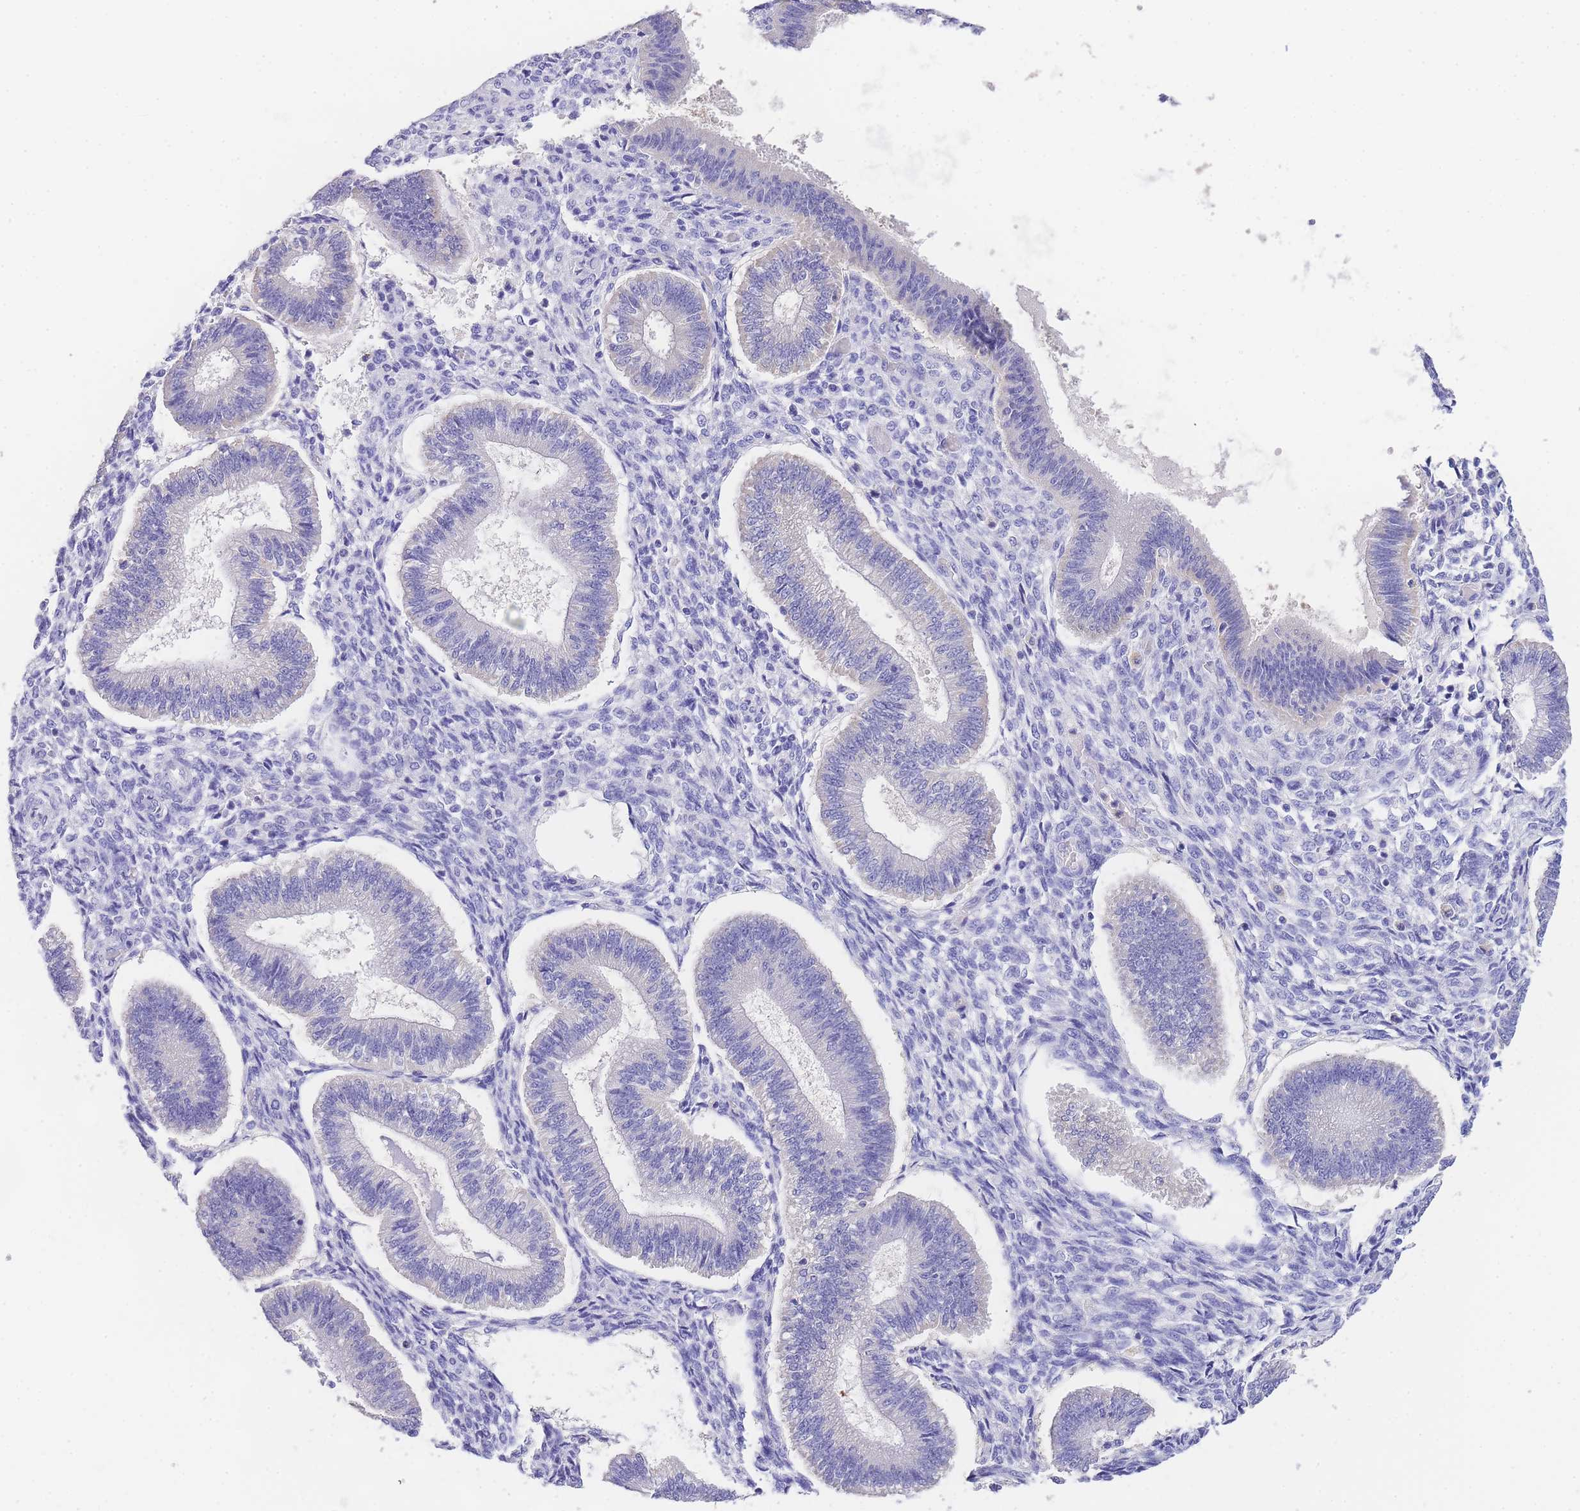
{"staining": {"intensity": "negative", "quantity": "none", "location": "none"}, "tissue": "endometrium", "cell_type": "Cells in endometrial stroma", "image_type": "normal", "snomed": [{"axis": "morphology", "description": "Normal tissue, NOS"}, {"axis": "topography", "description": "Endometrium"}], "caption": "Human endometrium stained for a protein using immunohistochemistry exhibits no positivity in cells in endometrial stroma.", "gene": "EPN2", "patient": {"sex": "female", "age": 25}}